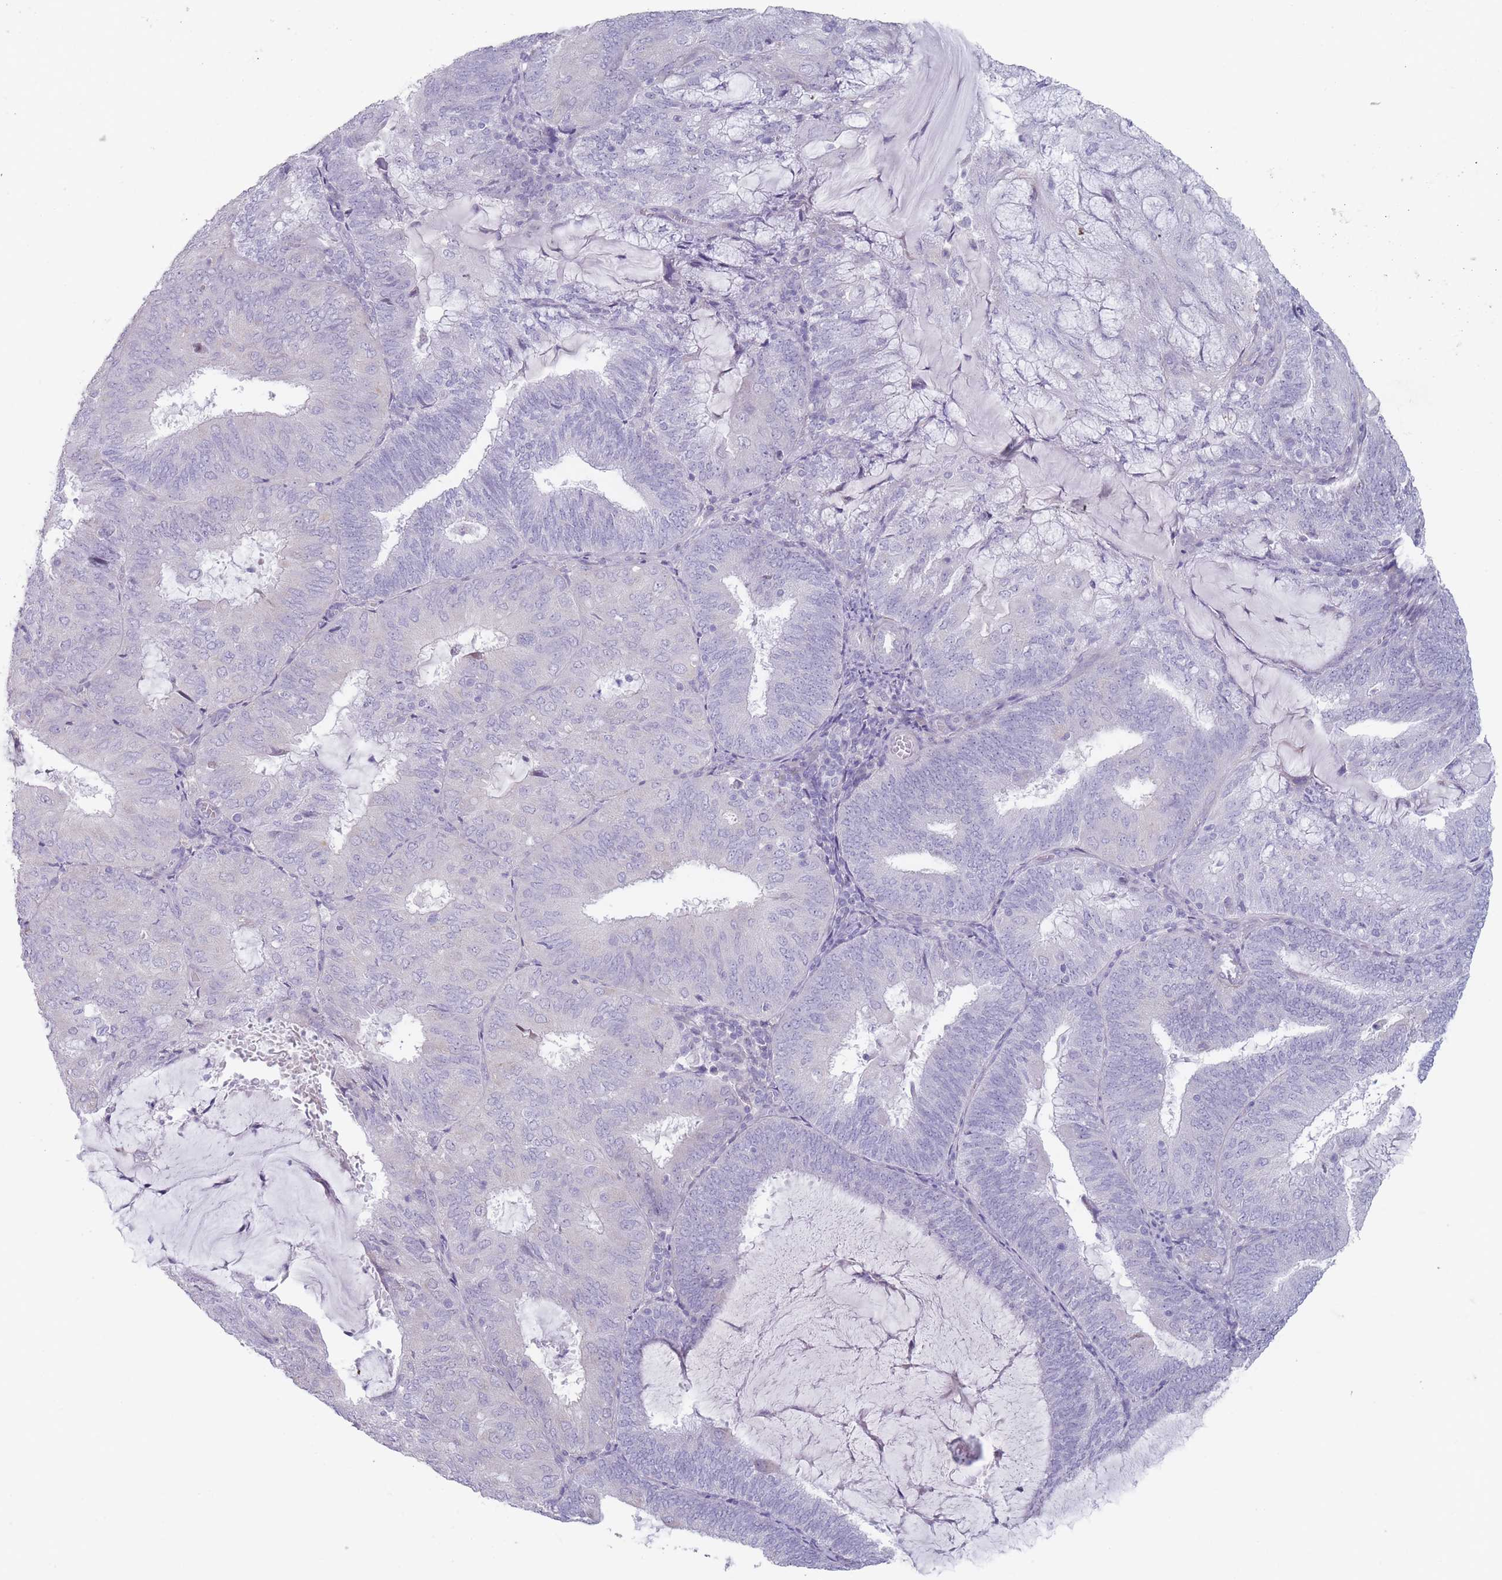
{"staining": {"intensity": "negative", "quantity": "none", "location": "none"}, "tissue": "endometrial cancer", "cell_type": "Tumor cells", "image_type": "cancer", "snomed": [{"axis": "morphology", "description": "Adenocarcinoma, NOS"}, {"axis": "topography", "description": "Endometrium"}], "caption": "High power microscopy histopathology image of an IHC image of endometrial adenocarcinoma, revealing no significant staining in tumor cells.", "gene": "PAIP2B", "patient": {"sex": "female", "age": 81}}